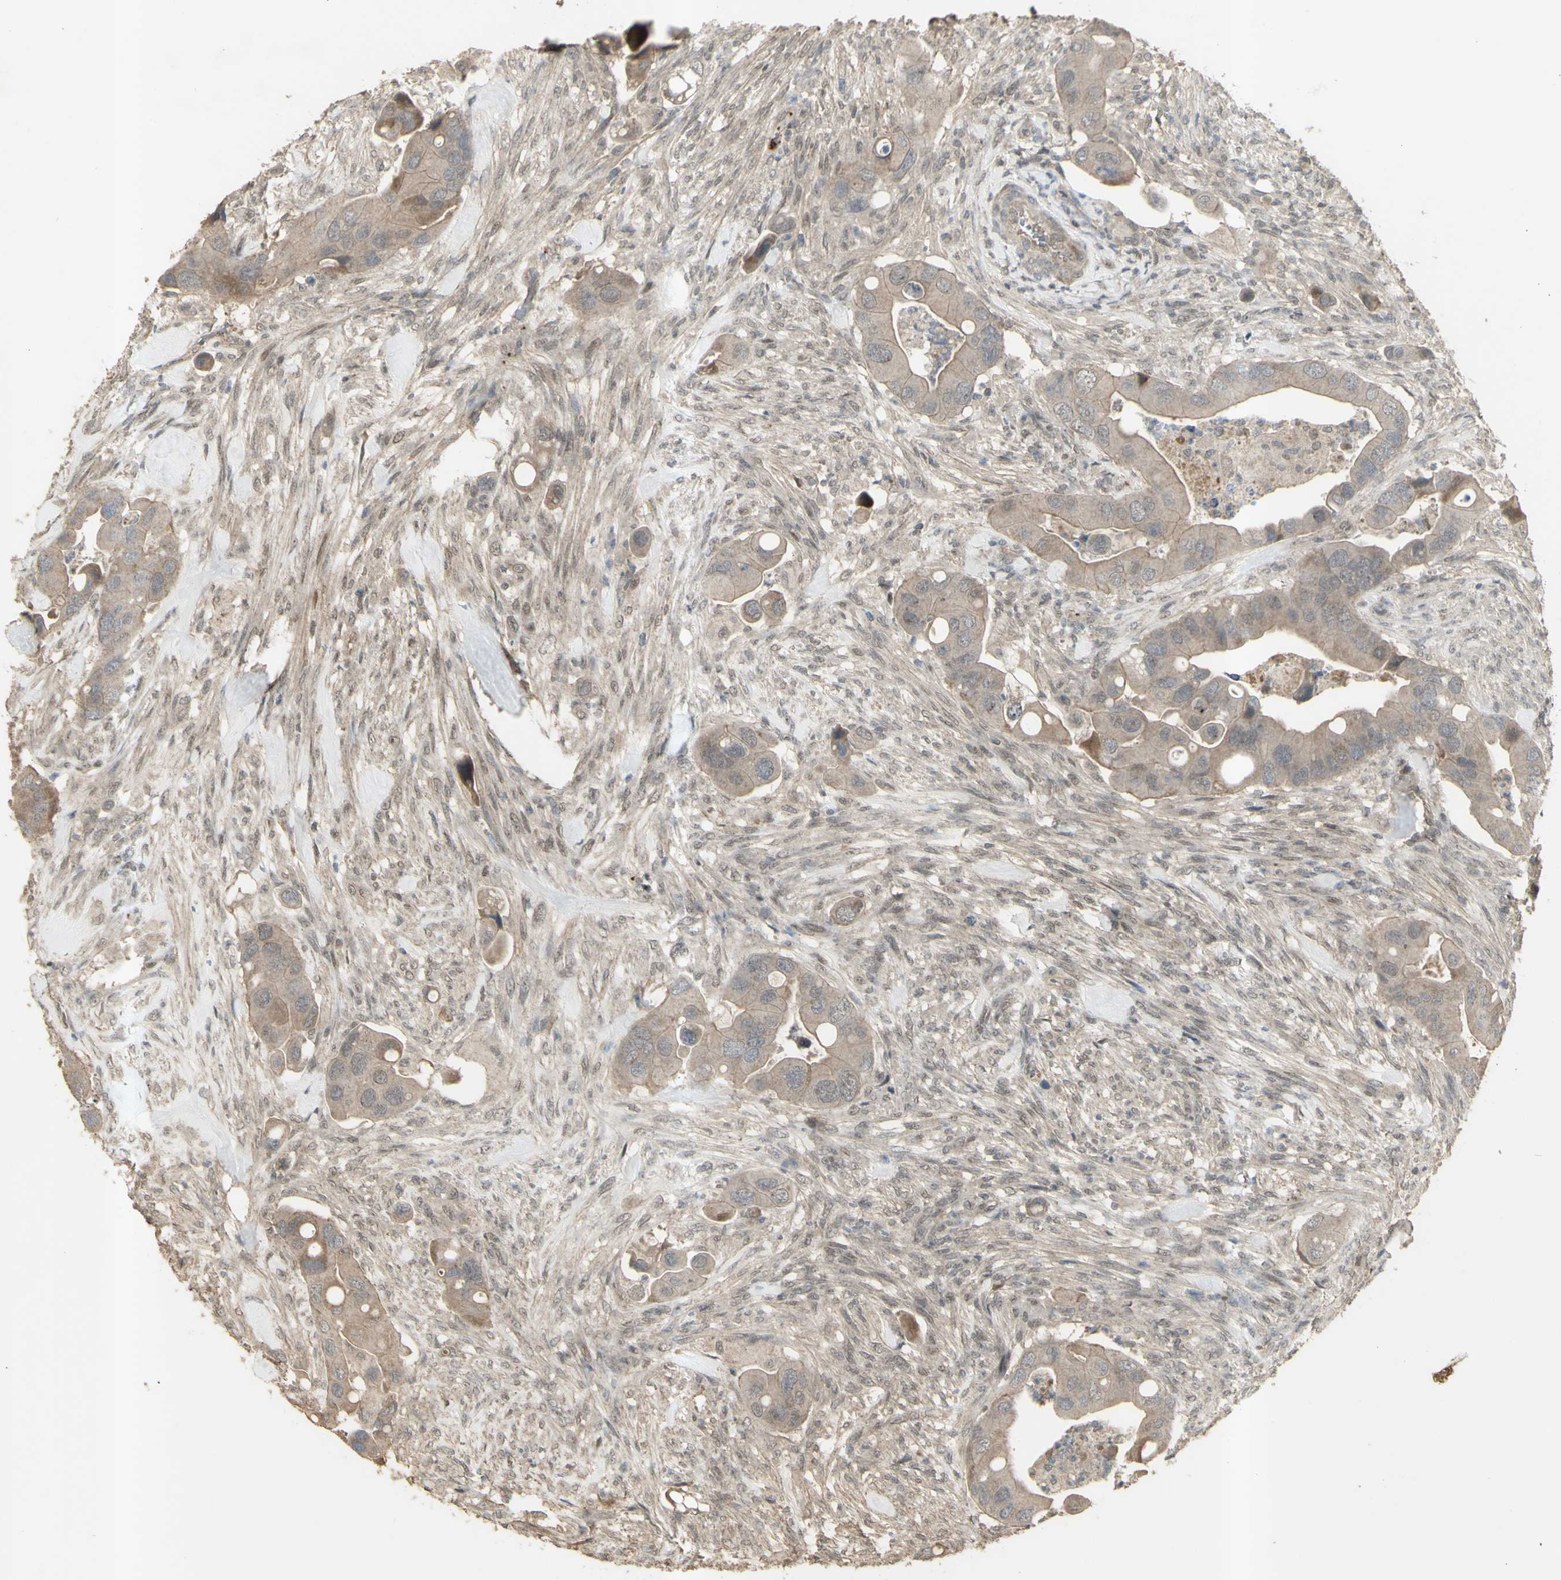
{"staining": {"intensity": "weak", "quantity": ">75%", "location": "cytoplasmic/membranous"}, "tissue": "colorectal cancer", "cell_type": "Tumor cells", "image_type": "cancer", "snomed": [{"axis": "morphology", "description": "Adenocarcinoma, NOS"}, {"axis": "topography", "description": "Rectum"}], "caption": "Protein expression analysis of adenocarcinoma (colorectal) displays weak cytoplasmic/membranous positivity in about >75% of tumor cells.", "gene": "ALOX12", "patient": {"sex": "female", "age": 57}}